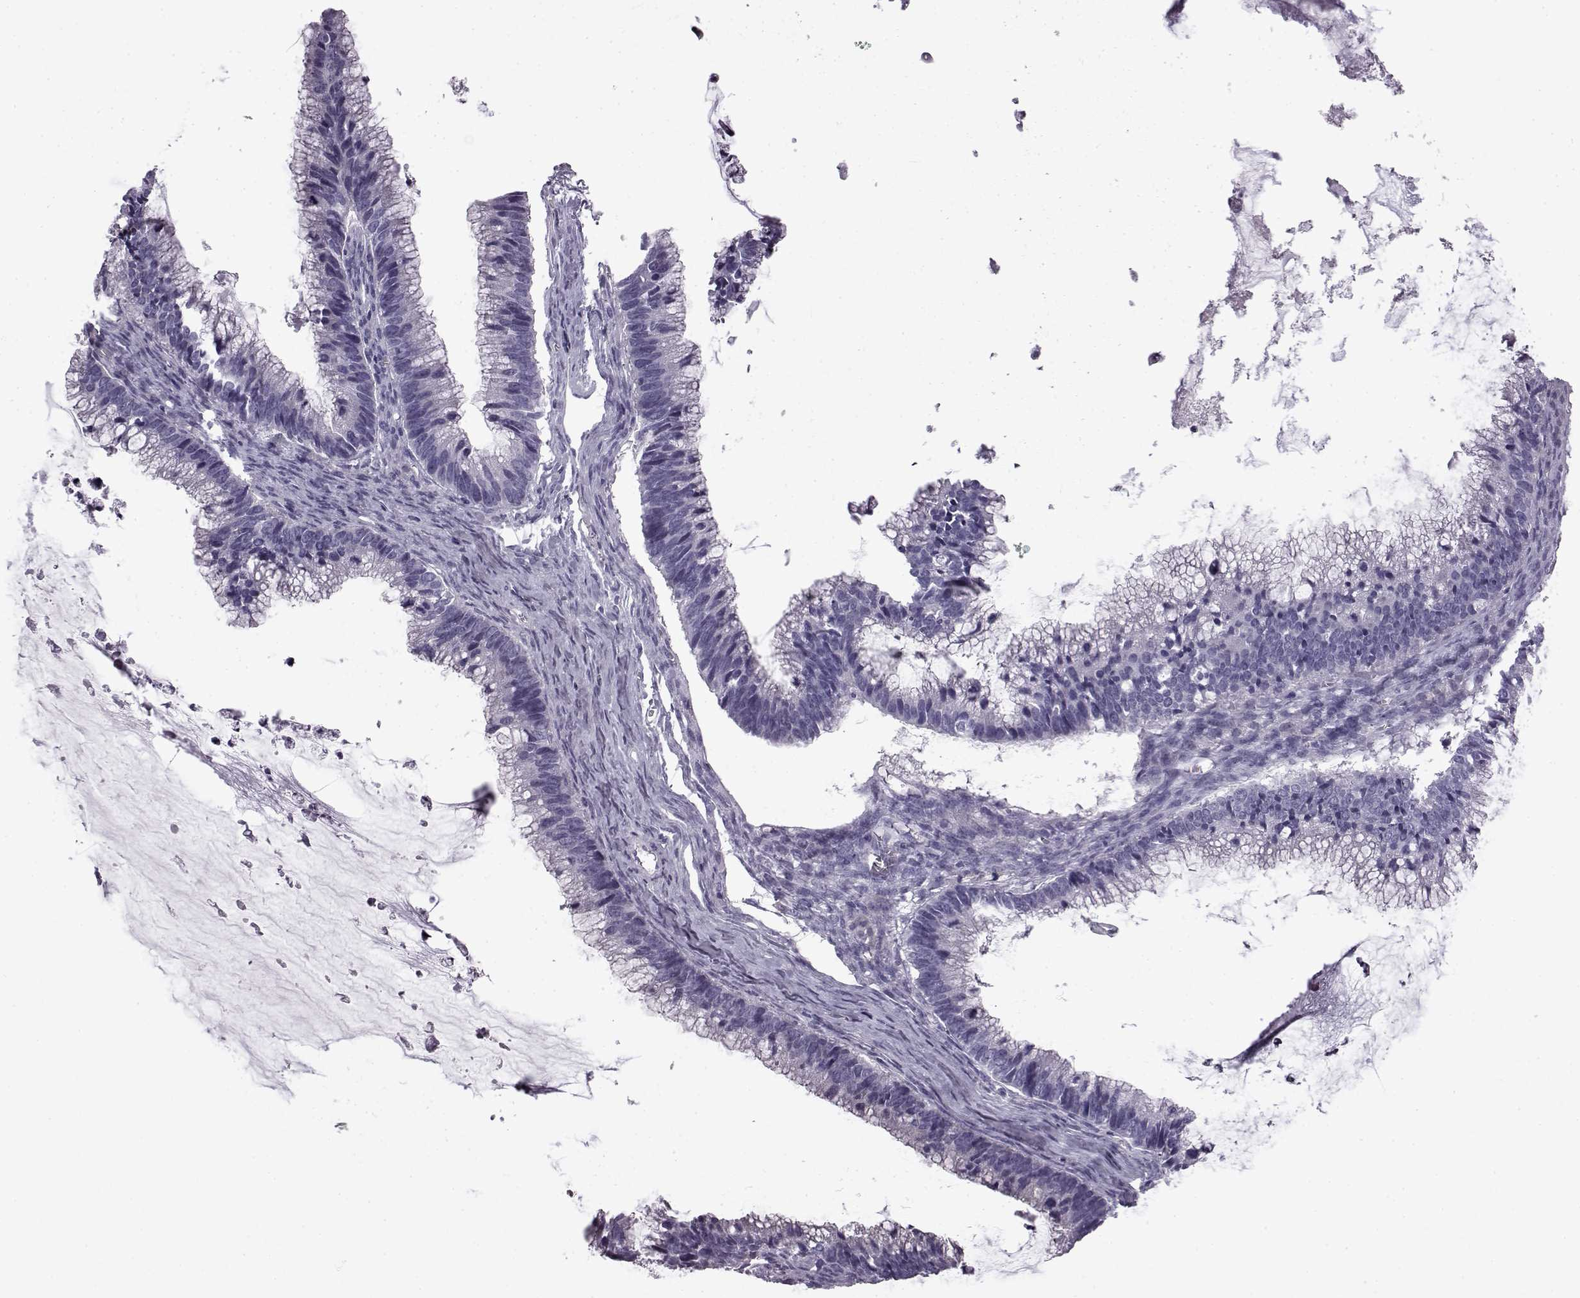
{"staining": {"intensity": "negative", "quantity": "none", "location": "none"}, "tissue": "ovarian cancer", "cell_type": "Tumor cells", "image_type": "cancer", "snomed": [{"axis": "morphology", "description": "Cystadenocarcinoma, mucinous, NOS"}, {"axis": "topography", "description": "Ovary"}], "caption": "Image shows no significant protein positivity in tumor cells of ovarian mucinous cystadenocarcinoma.", "gene": "SLC28A2", "patient": {"sex": "female", "age": 38}}